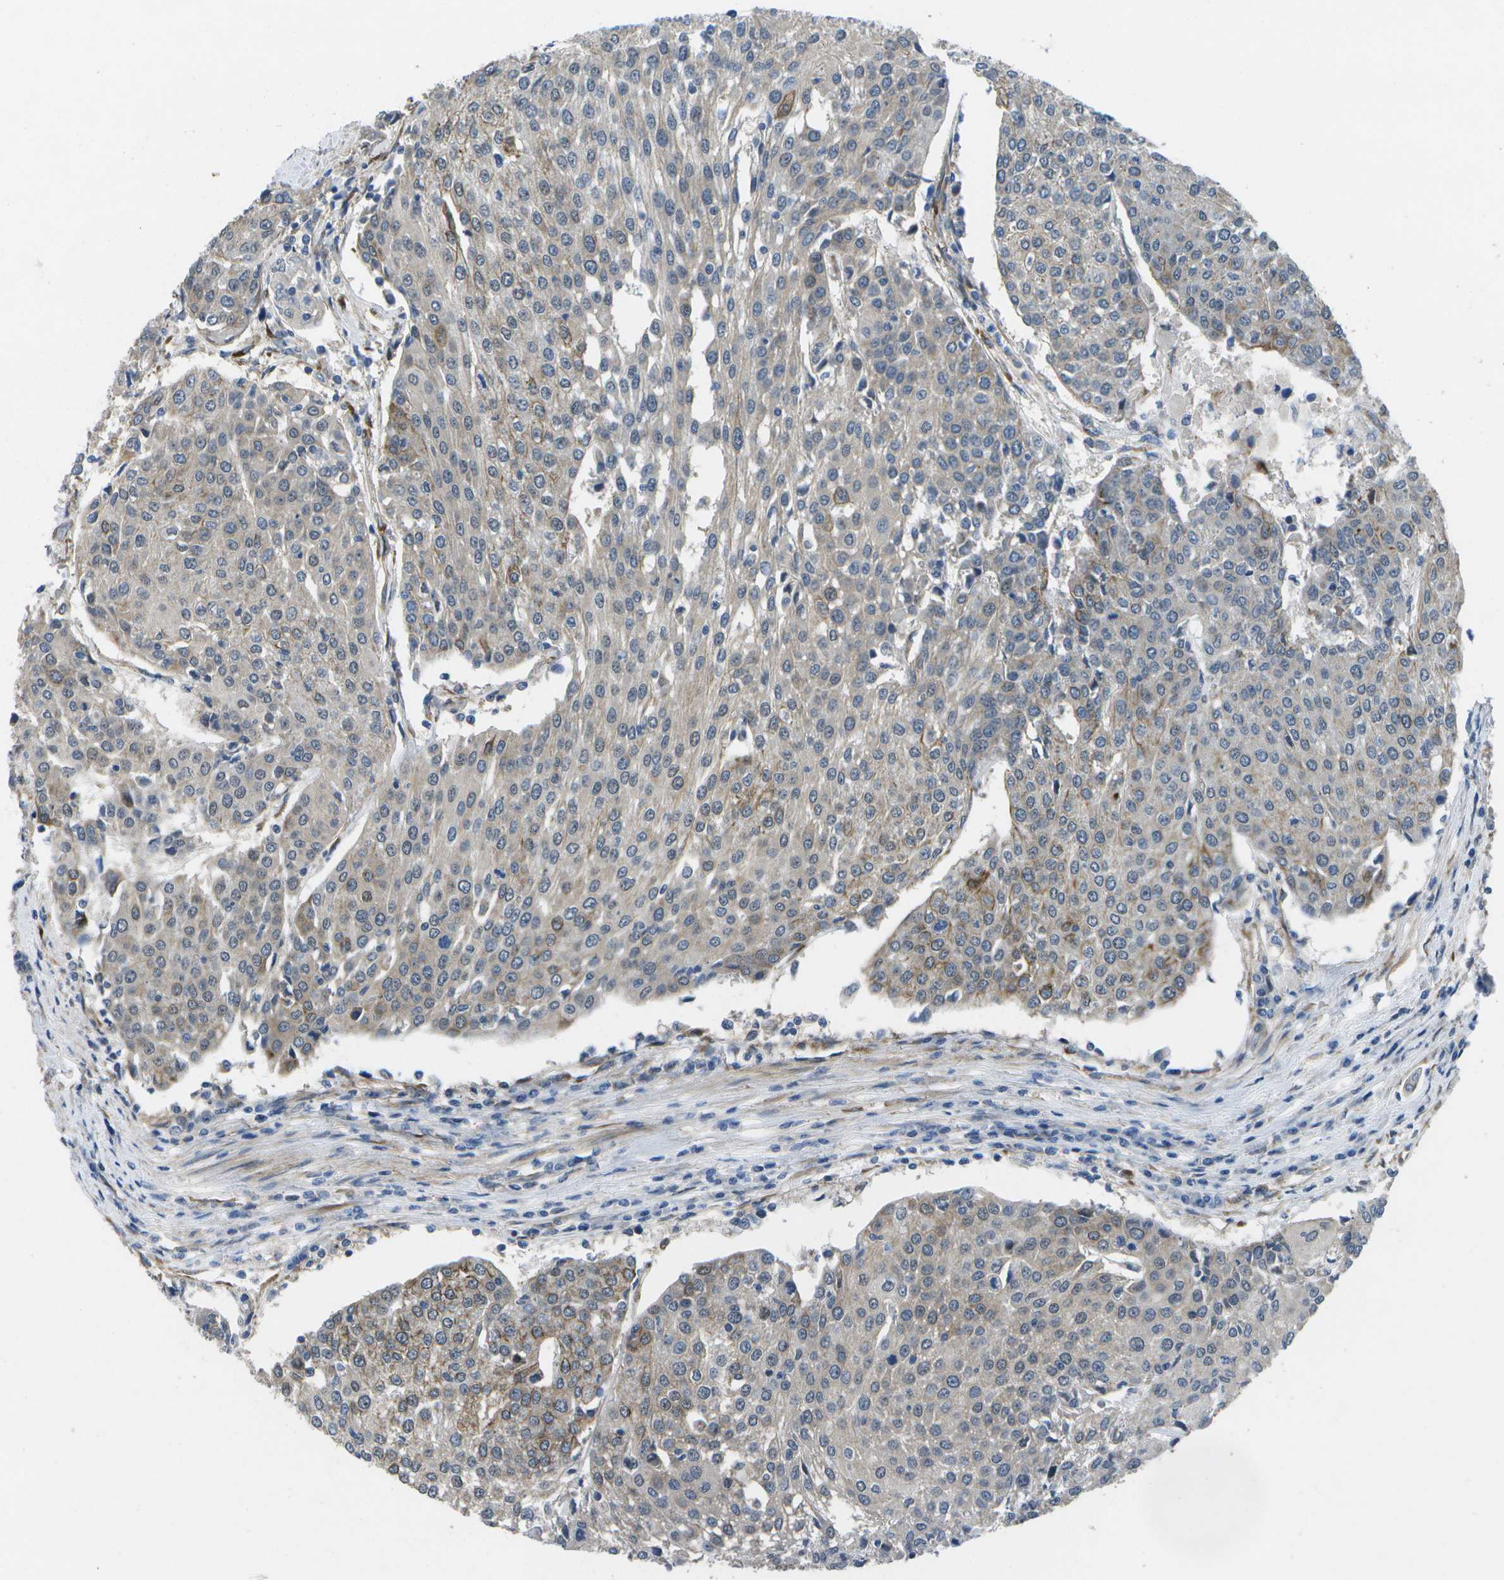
{"staining": {"intensity": "weak", "quantity": "<25%", "location": "cytoplasmic/membranous"}, "tissue": "urothelial cancer", "cell_type": "Tumor cells", "image_type": "cancer", "snomed": [{"axis": "morphology", "description": "Urothelial carcinoma, High grade"}, {"axis": "topography", "description": "Urinary bladder"}], "caption": "An image of urothelial cancer stained for a protein shows no brown staining in tumor cells. The staining was performed using DAB to visualize the protein expression in brown, while the nuclei were stained in blue with hematoxylin (Magnification: 20x).", "gene": "P3H1", "patient": {"sex": "female", "age": 85}}